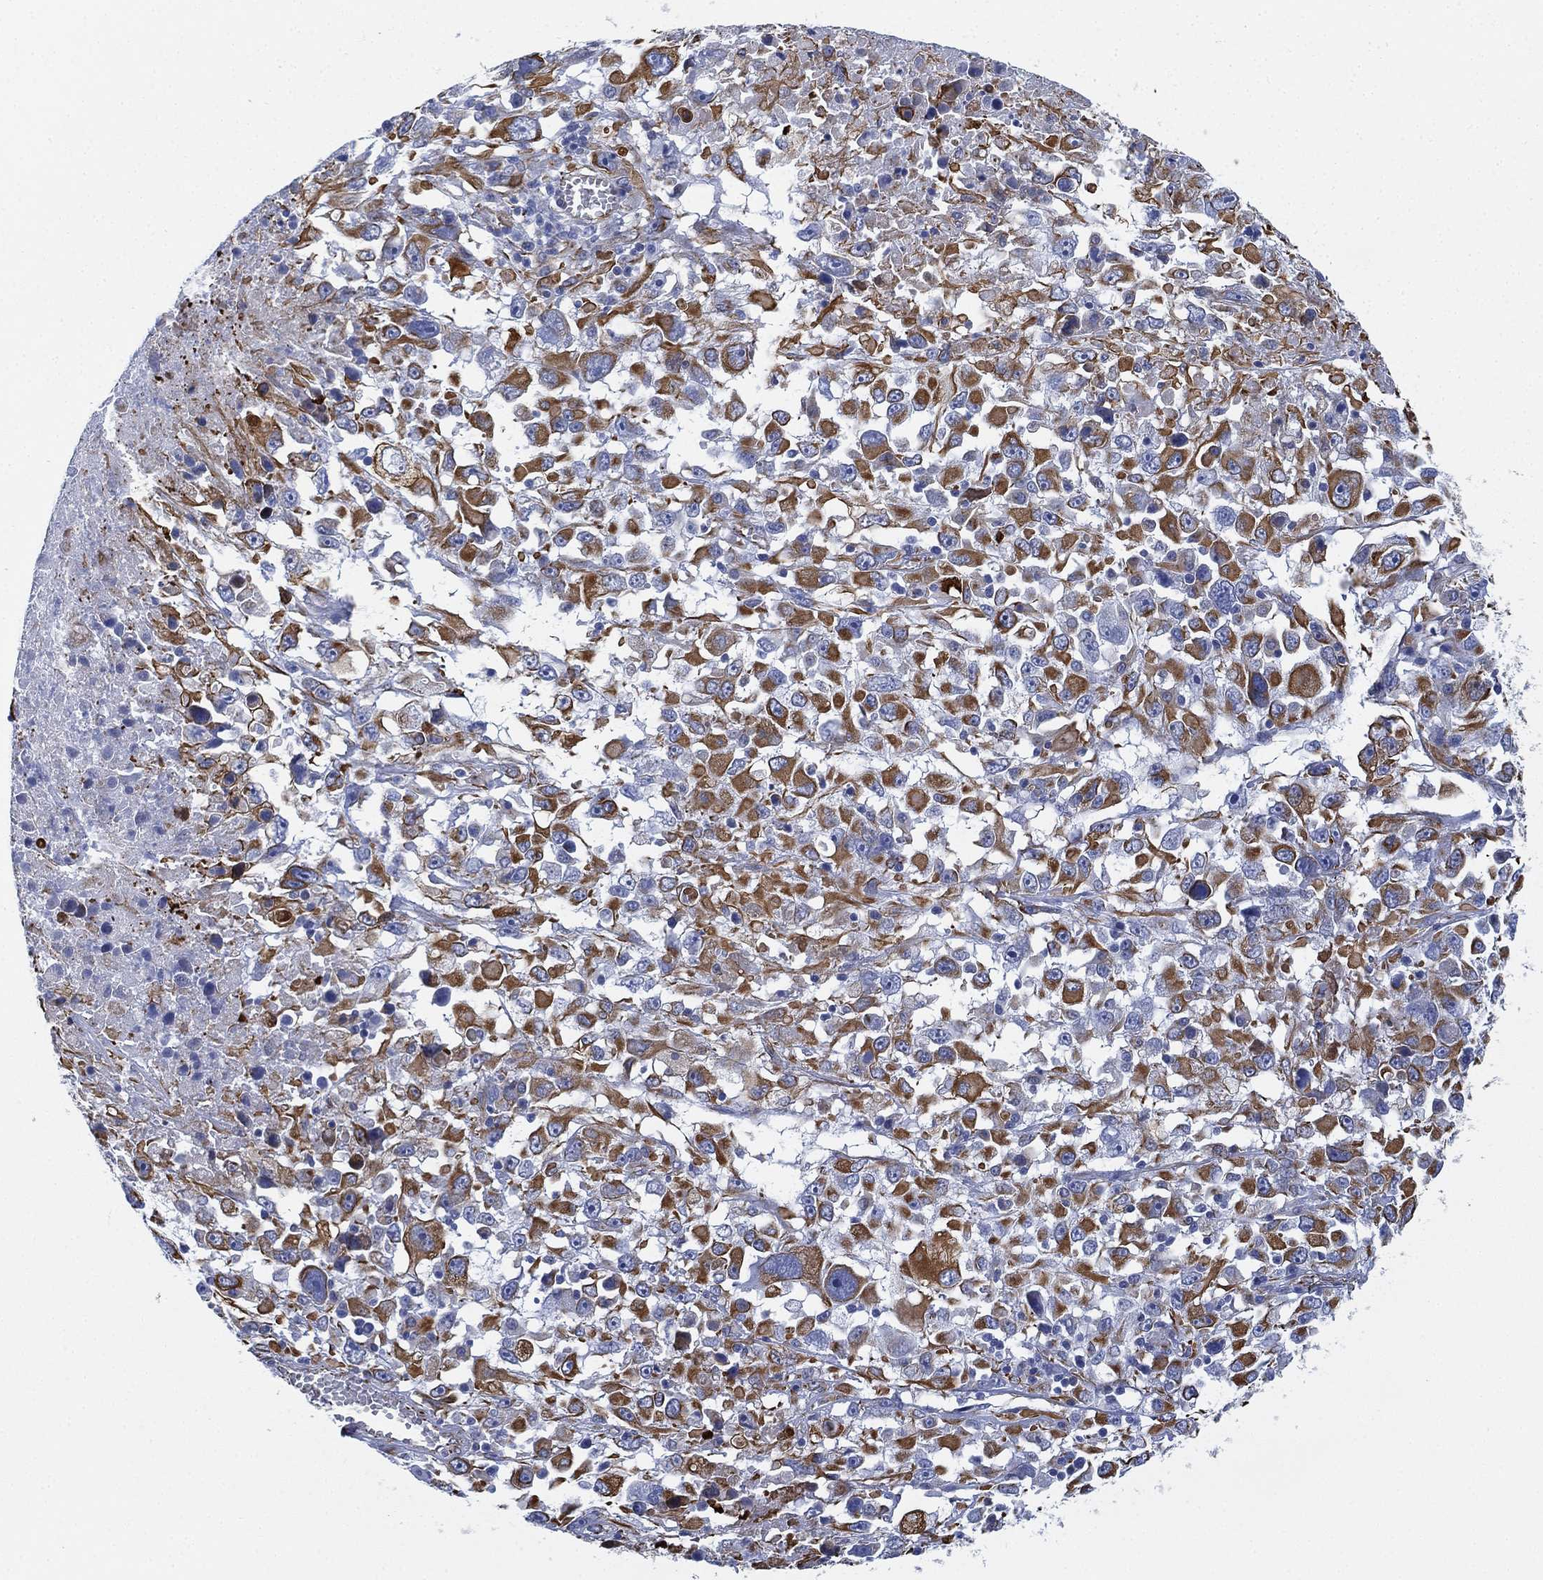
{"staining": {"intensity": "strong", "quantity": "25%-75%", "location": "cytoplasmic/membranous"}, "tissue": "melanoma", "cell_type": "Tumor cells", "image_type": "cancer", "snomed": [{"axis": "morphology", "description": "Malignant melanoma, Metastatic site"}, {"axis": "topography", "description": "Soft tissue"}], "caption": "Tumor cells display strong cytoplasmic/membranous positivity in approximately 25%-75% of cells in malignant melanoma (metastatic site).", "gene": "PSKH2", "patient": {"sex": "male", "age": 50}}